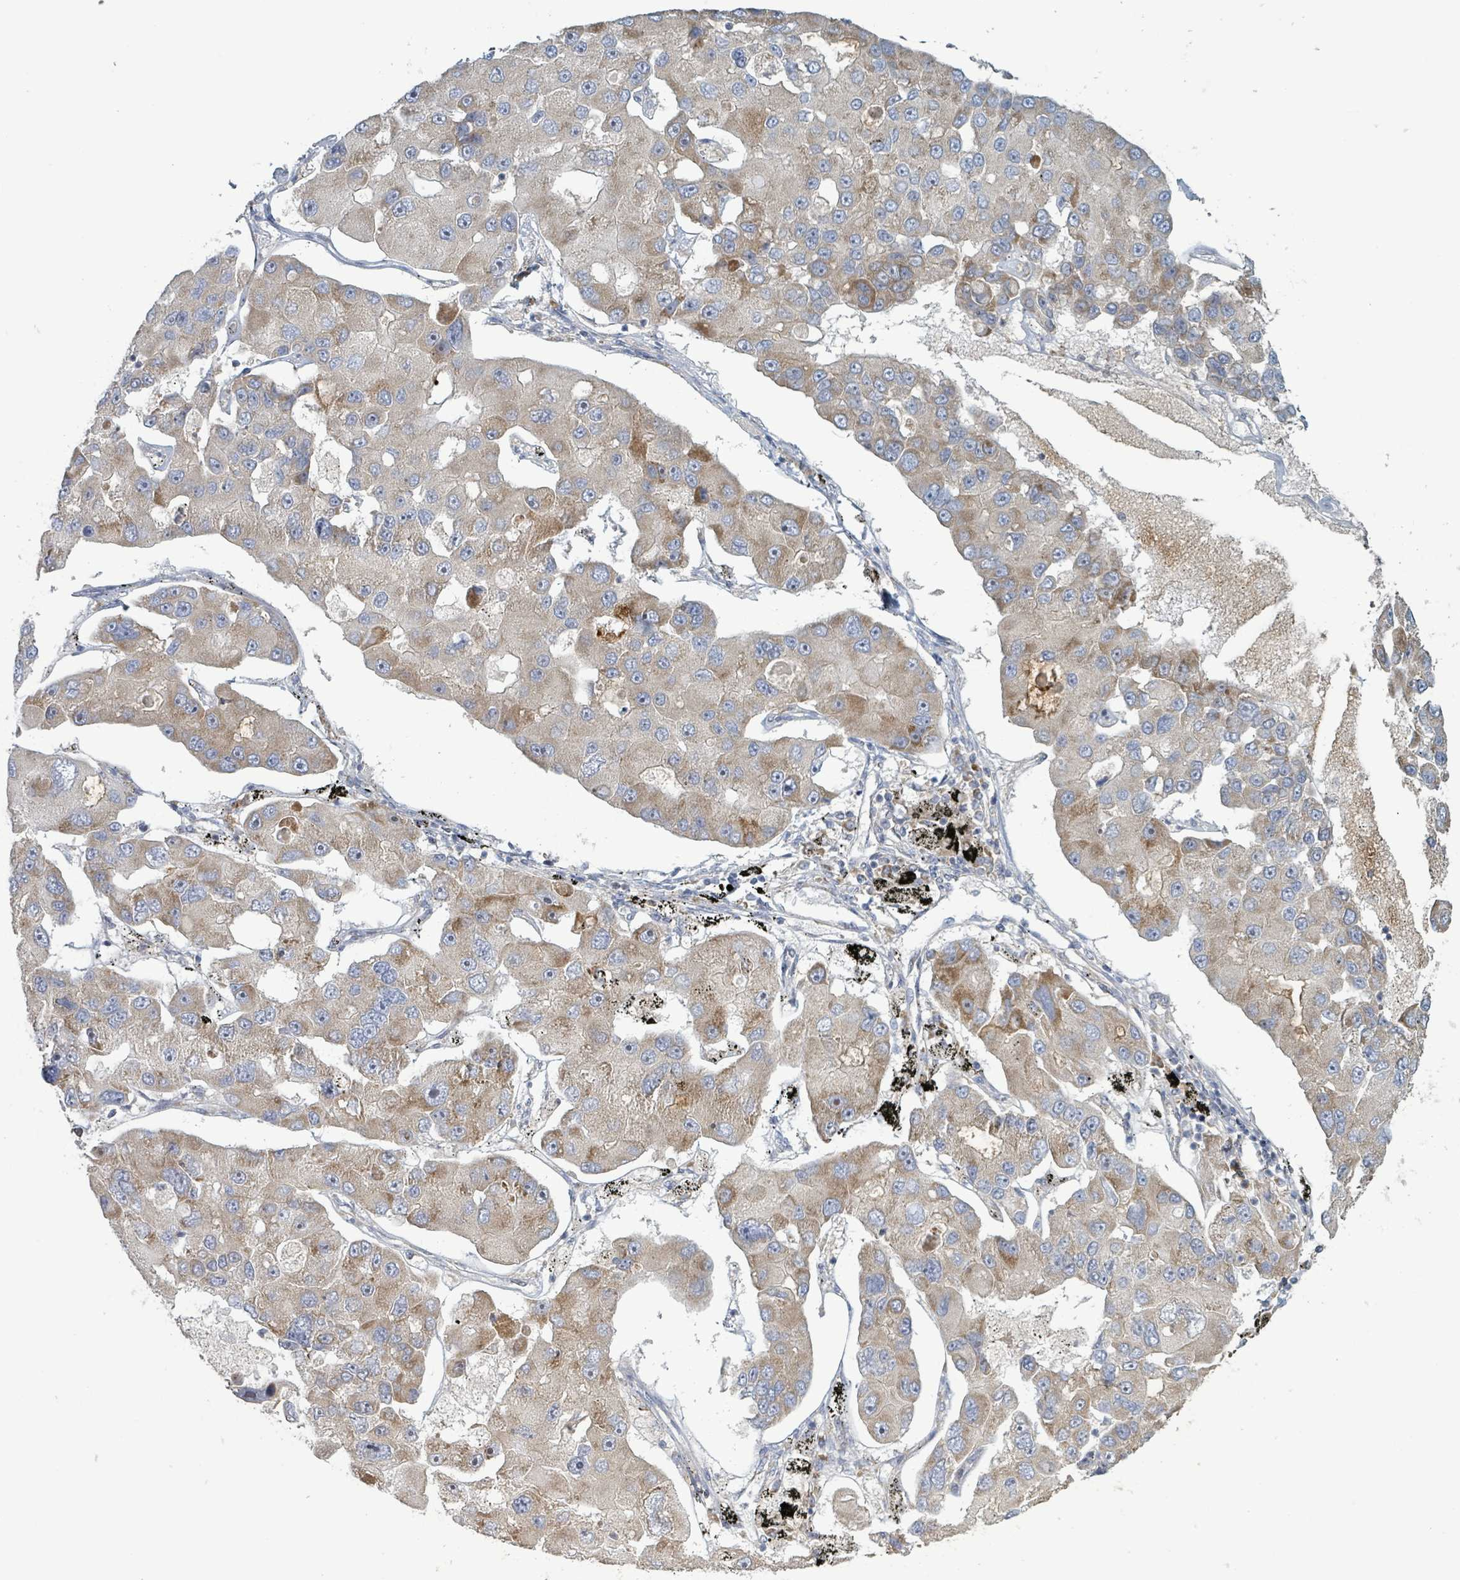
{"staining": {"intensity": "moderate", "quantity": "25%-75%", "location": "cytoplasmic/membranous"}, "tissue": "lung cancer", "cell_type": "Tumor cells", "image_type": "cancer", "snomed": [{"axis": "morphology", "description": "Adenocarcinoma, NOS"}, {"axis": "topography", "description": "Lung"}], "caption": "Immunohistochemical staining of human adenocarcinoma (lung) exhibits moderate cytoplasmic/membranous protein staining in approximately 25%-75% of tumor cells.", "gene": "RPL32", "patient": {"sex": "female", "age": 54}}